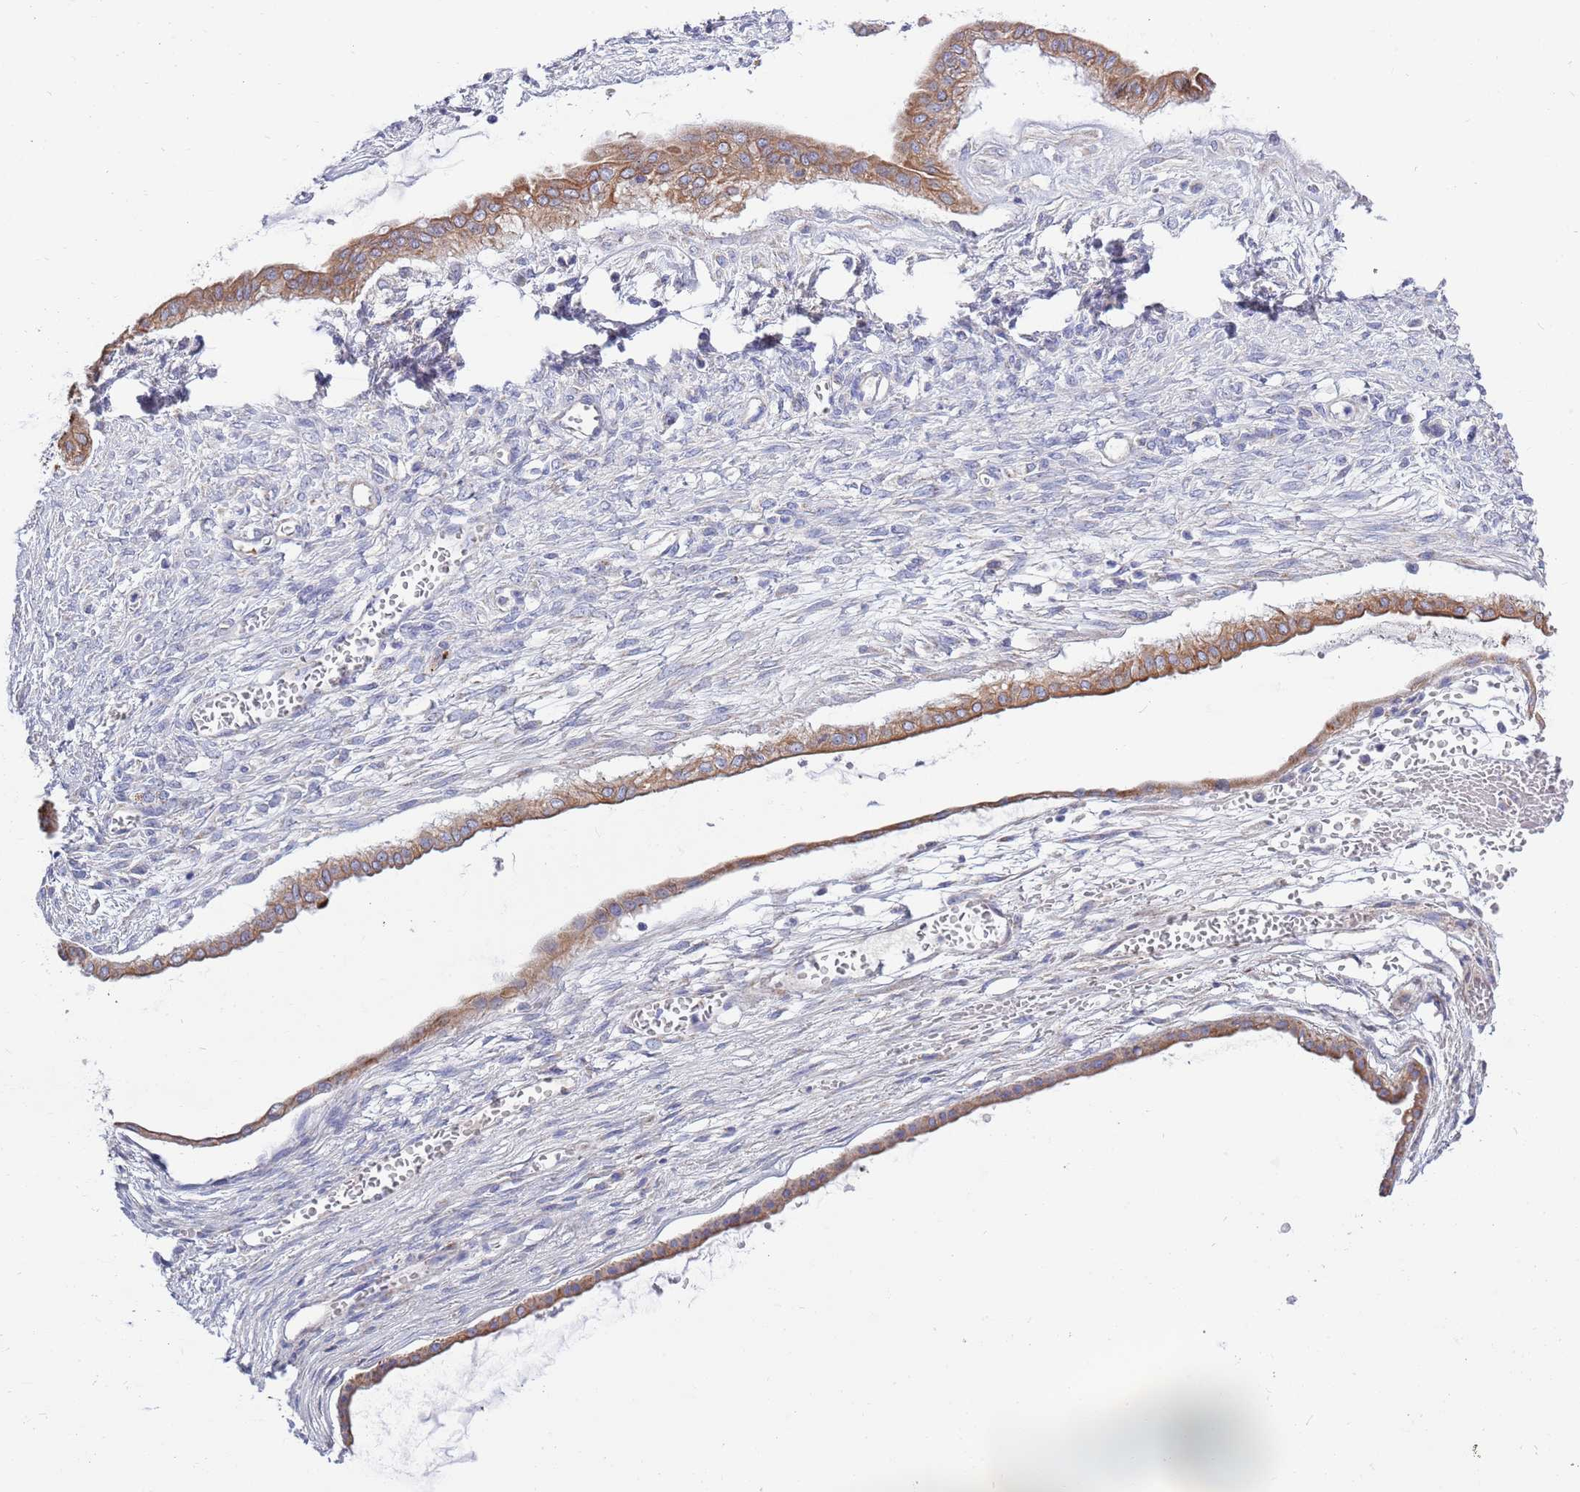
{"staining": {"intensity": "moderate", "quantity": ">75%", "location": "cytoplasmic/membranous"}, "tissue": "ovarian cancer", "cell_type": "Tumor cells", "image_type": "cancer", "snomed": [{"axis": "morphology", "description": "Cystadenocarcinoma, mucinous, NOS"}, {"axis": "topography", "description": "Ovary"}], "caption": "DAB (3,3'-diaminobenzidine) immunohistochemical staining of ovarian mucinous cystadenocarcinoma exhibits moderate cytoplasmic/membranous protein positivity in approximately >75% of tumor cells.", "gene": "EMC8", "patient": {"sex": "female", "age": 73}}